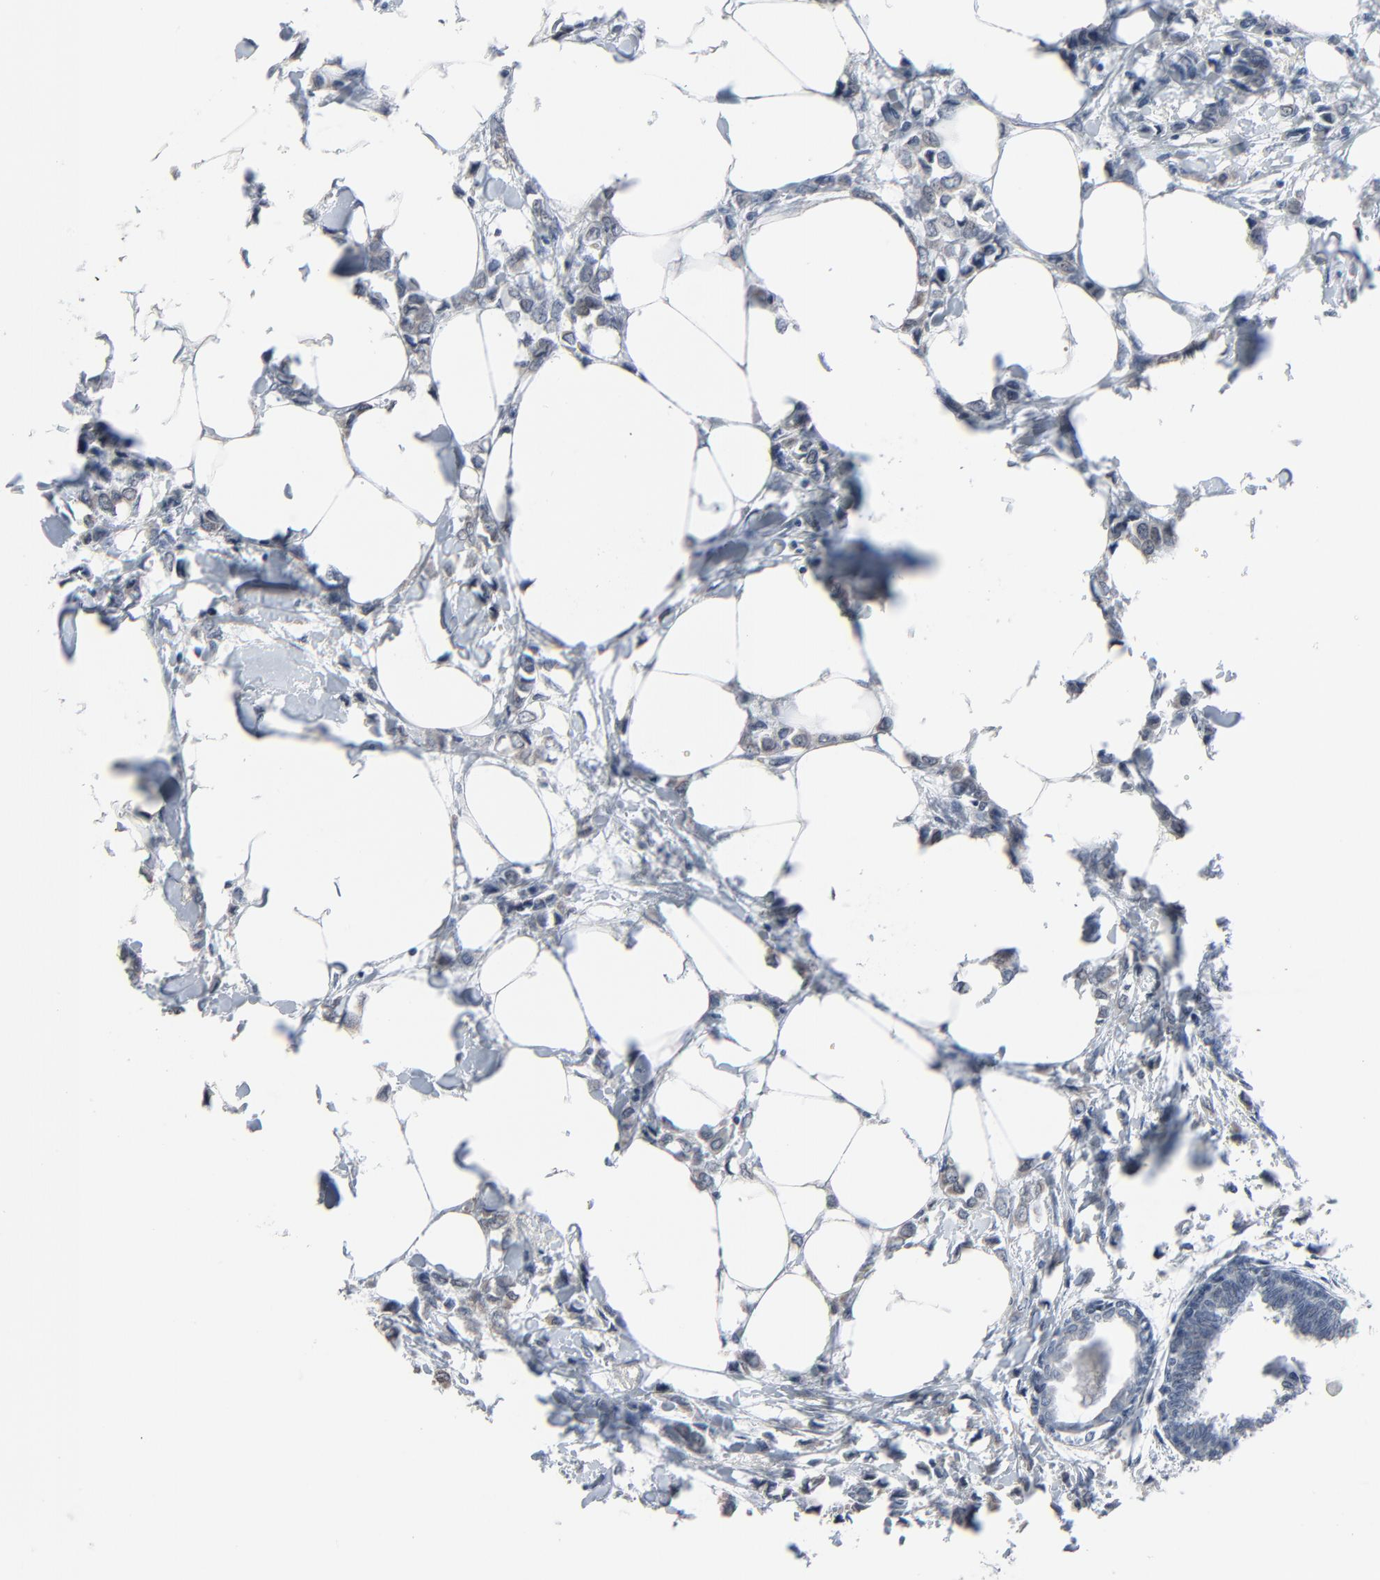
{"staining": {"intensity": "weak", "quantity": "25%-75%", "location": "cytoplasmic/membranous"}, "tissue": "breast cancer", "cell_type": "Tumor cells", "image_type": "cancer", "snomed": [{"axis": "morphology", "description": "Lobular carcinoma"}, {"axis": "topography", "description": "Breast"}], "caption": "Immunohistochemical staining of human lobular carcinoma (breast) reveals weak cytoplasmic/membranous protein staining in approximately 25%-75% of tumor cells.", "gene": "SAGE1", "patient": {"sex": "female", "age": 51}}